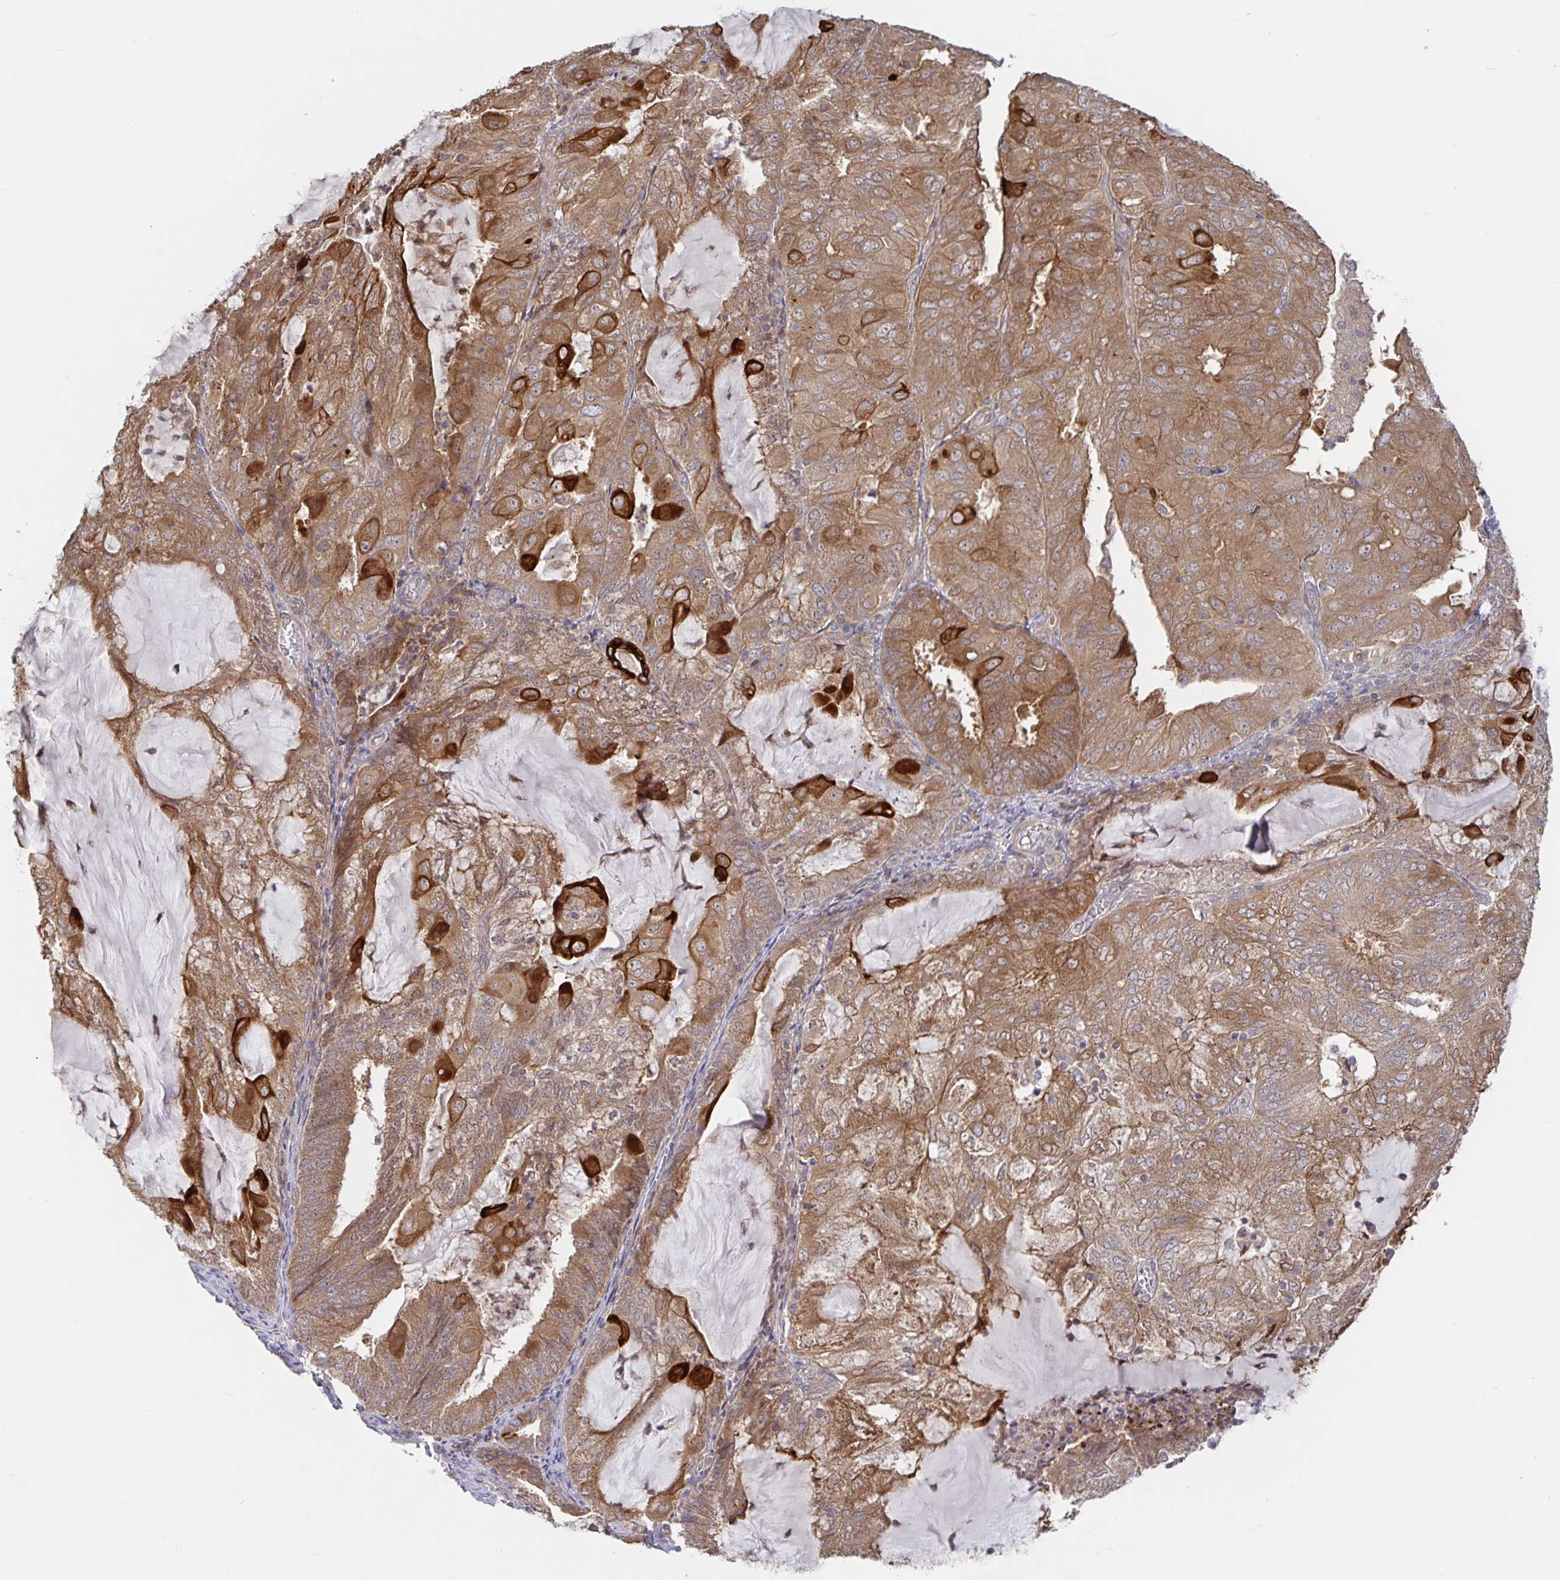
{"staining": {"intensity": "moderate", "quantity": ">75%", "location": "cytoplasmic/membranous"}, "tissue": "endometrial cancer", "cell_type": "Tumor cells", "image_type": "cancer", "snomed": [{"axis": "morphology", "description": "Adenocarcinoma, NOS"}, {"axis": "topography", "description": "Endometrium"}], "caption": "Tumor cells reveal medium levels of moderate cytoplasmic/membranous positivity in approximately >75% of cells in human endometrial adenocarcinoma.", "gene": "AACS", "patient": {"sex": "female", "age": 81}}